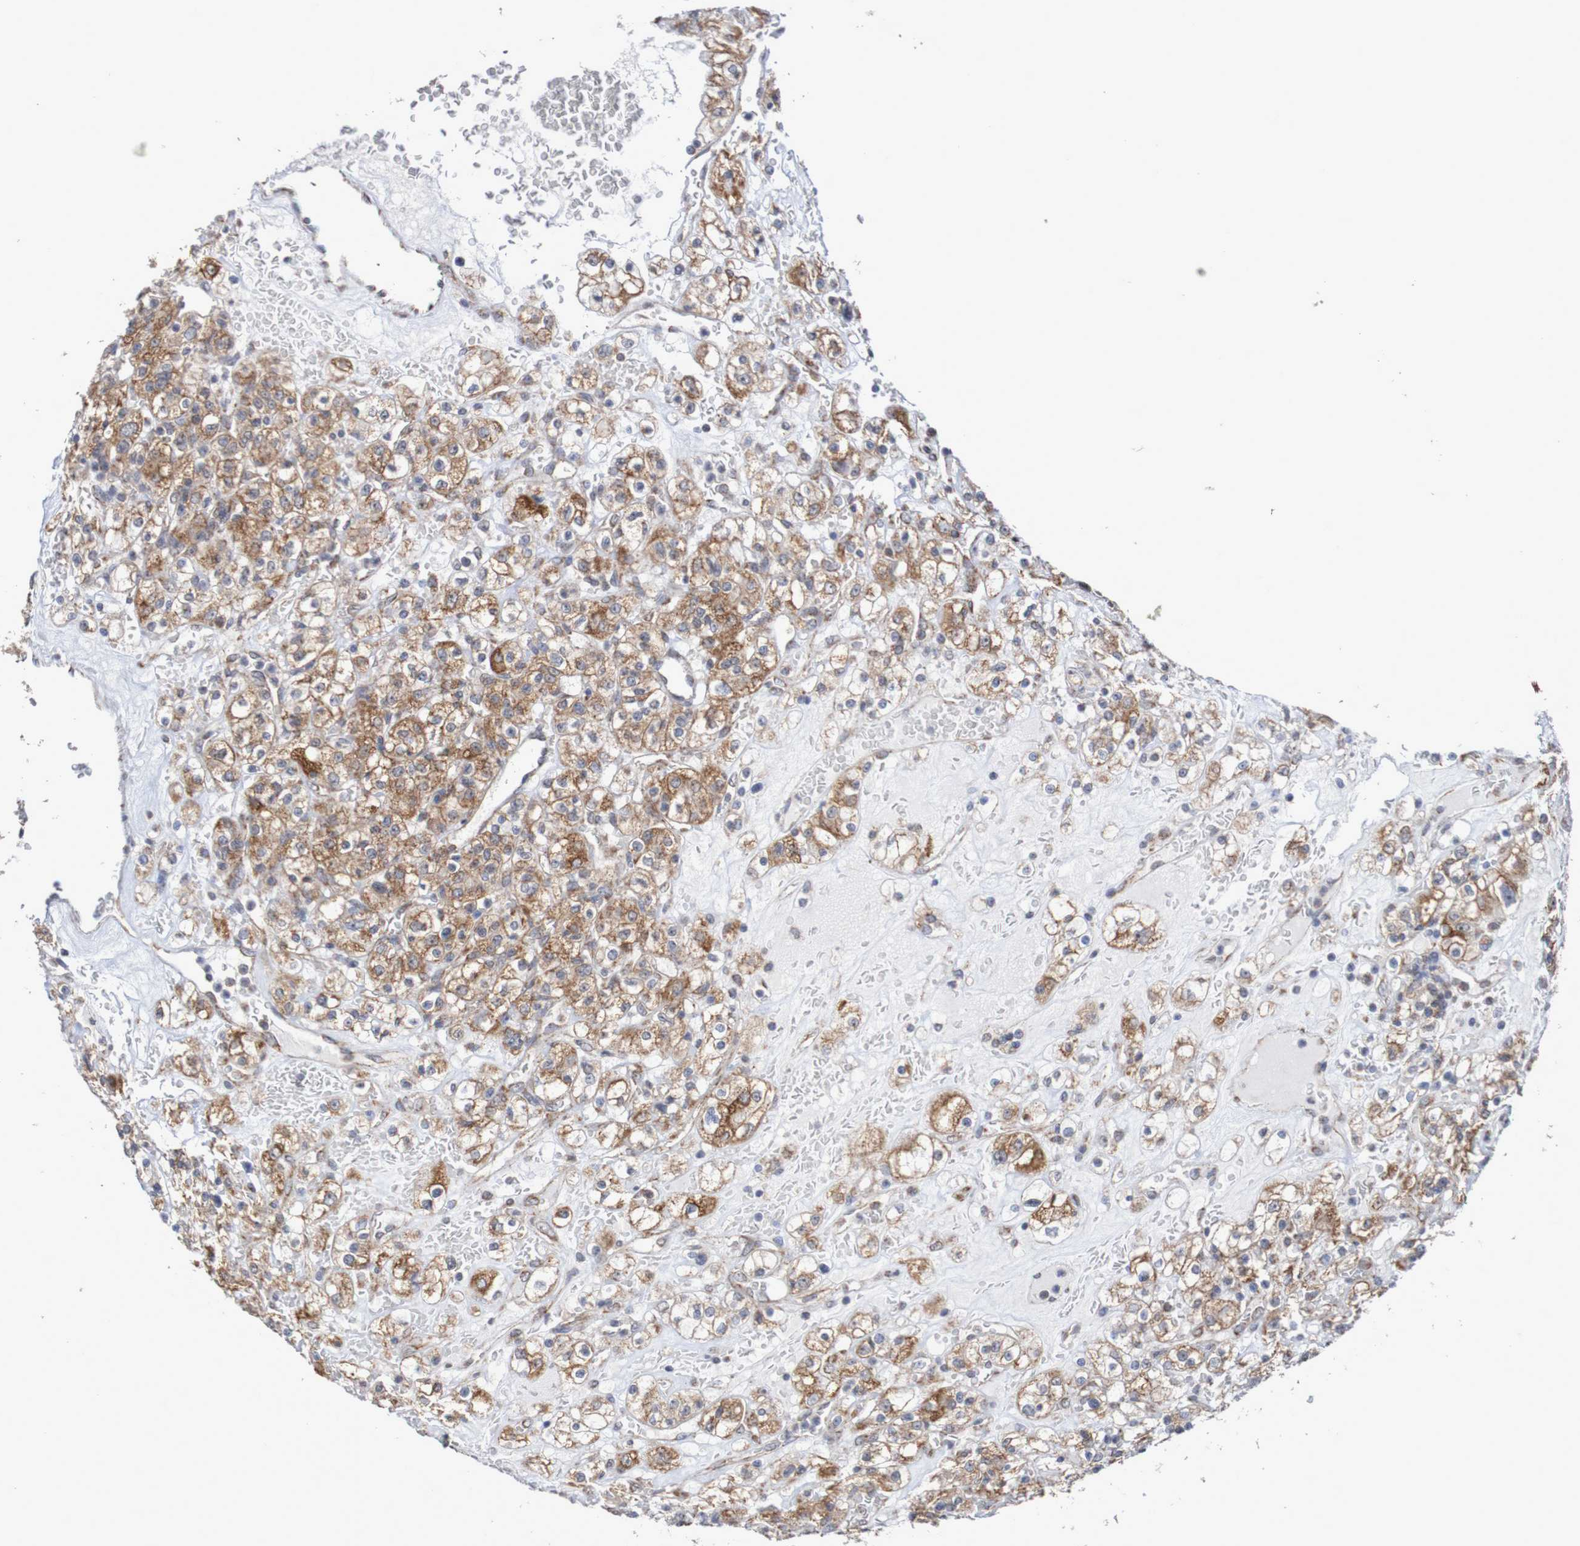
{"staining": {"intensity": "moderate", "quantity": ">75%", "location": "cytoplasmic/membranous"}, "tissue": "renal cancer", "cell_type": "Tumor cells", "image_type": "cancer", "snomed": [{"axis": "morphology", "description": "Normal tissue, NOS"}, {"axis": "morphology", "description": "Adenocarcinoma, NOS"}, {"axis": "topography", "description": "Kidney"}], "caption": "Adenocarcinoma (renal) was stained to show a protein in brown. There is medium levels of moderate cytoplasmic/membranous staining in about >75% of tumor cells. The protein is stained brown, and the nuclei are stained in blue (DAB (3,3'-diaminobenzidine) IHC with brightfield microscopy, high magnification).", "gene": "DVL1", "patient": {"sex": "female", "age": 72}}